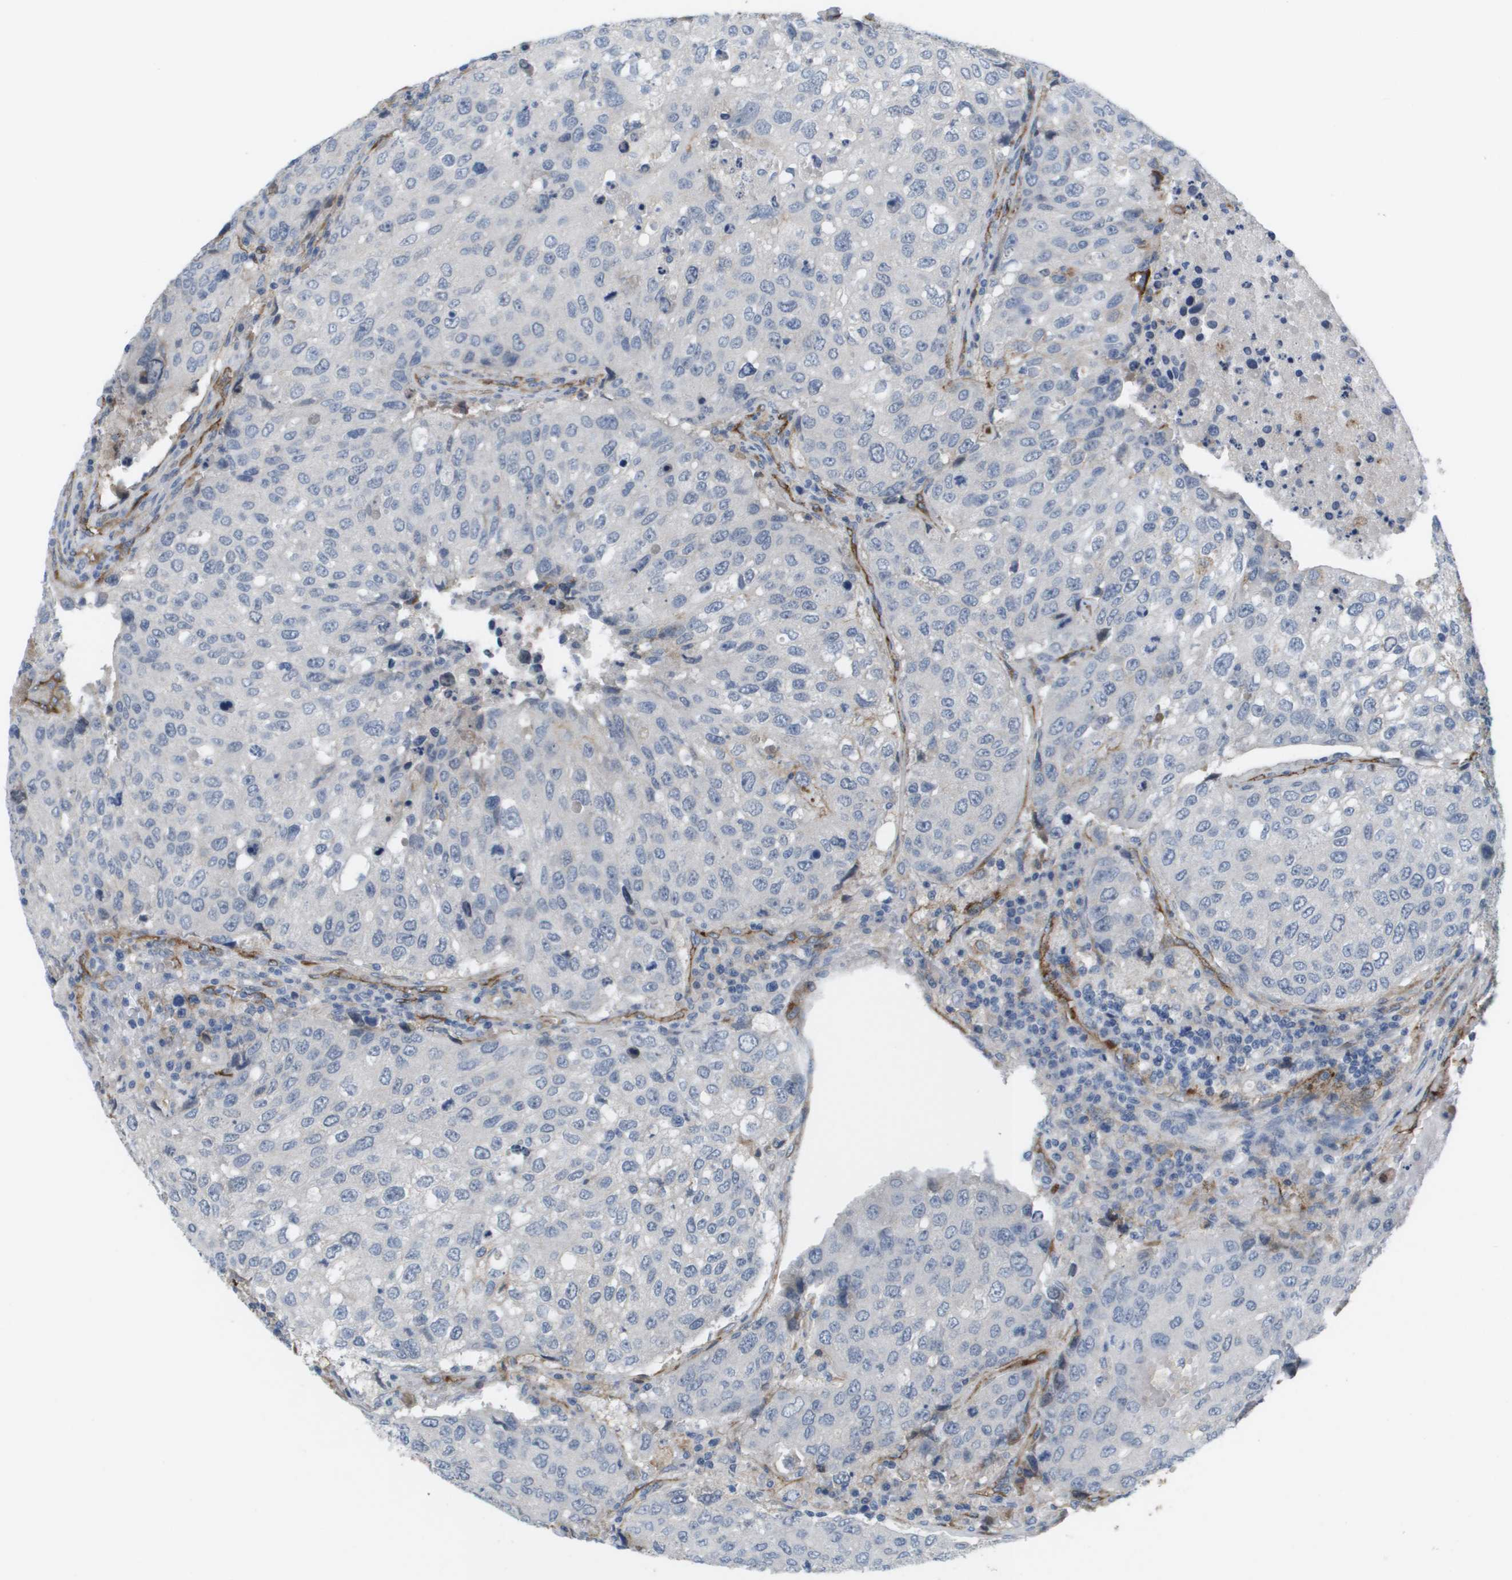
{"staining": {"intensity": "negative", "quantity": "none", "location": "none"}, "tissue": "urothelial cancer", "cell_type": "Tumor cells", "image_type": "cancer", "snomed": [{"axis": "morphology", "description": "Urothelial carcinoma, High grade"}, {"axis": "topography", "description": "Lymph node"}, {"axis": "topography", "description": "Urinary bladder"}], "caption": "Image shows no protein positivity in tumor cells of urothelial carcinoma (high-grade) tissue.", "gene": "ANGPT2", "patient": {"sex": "male", "age": 51}}